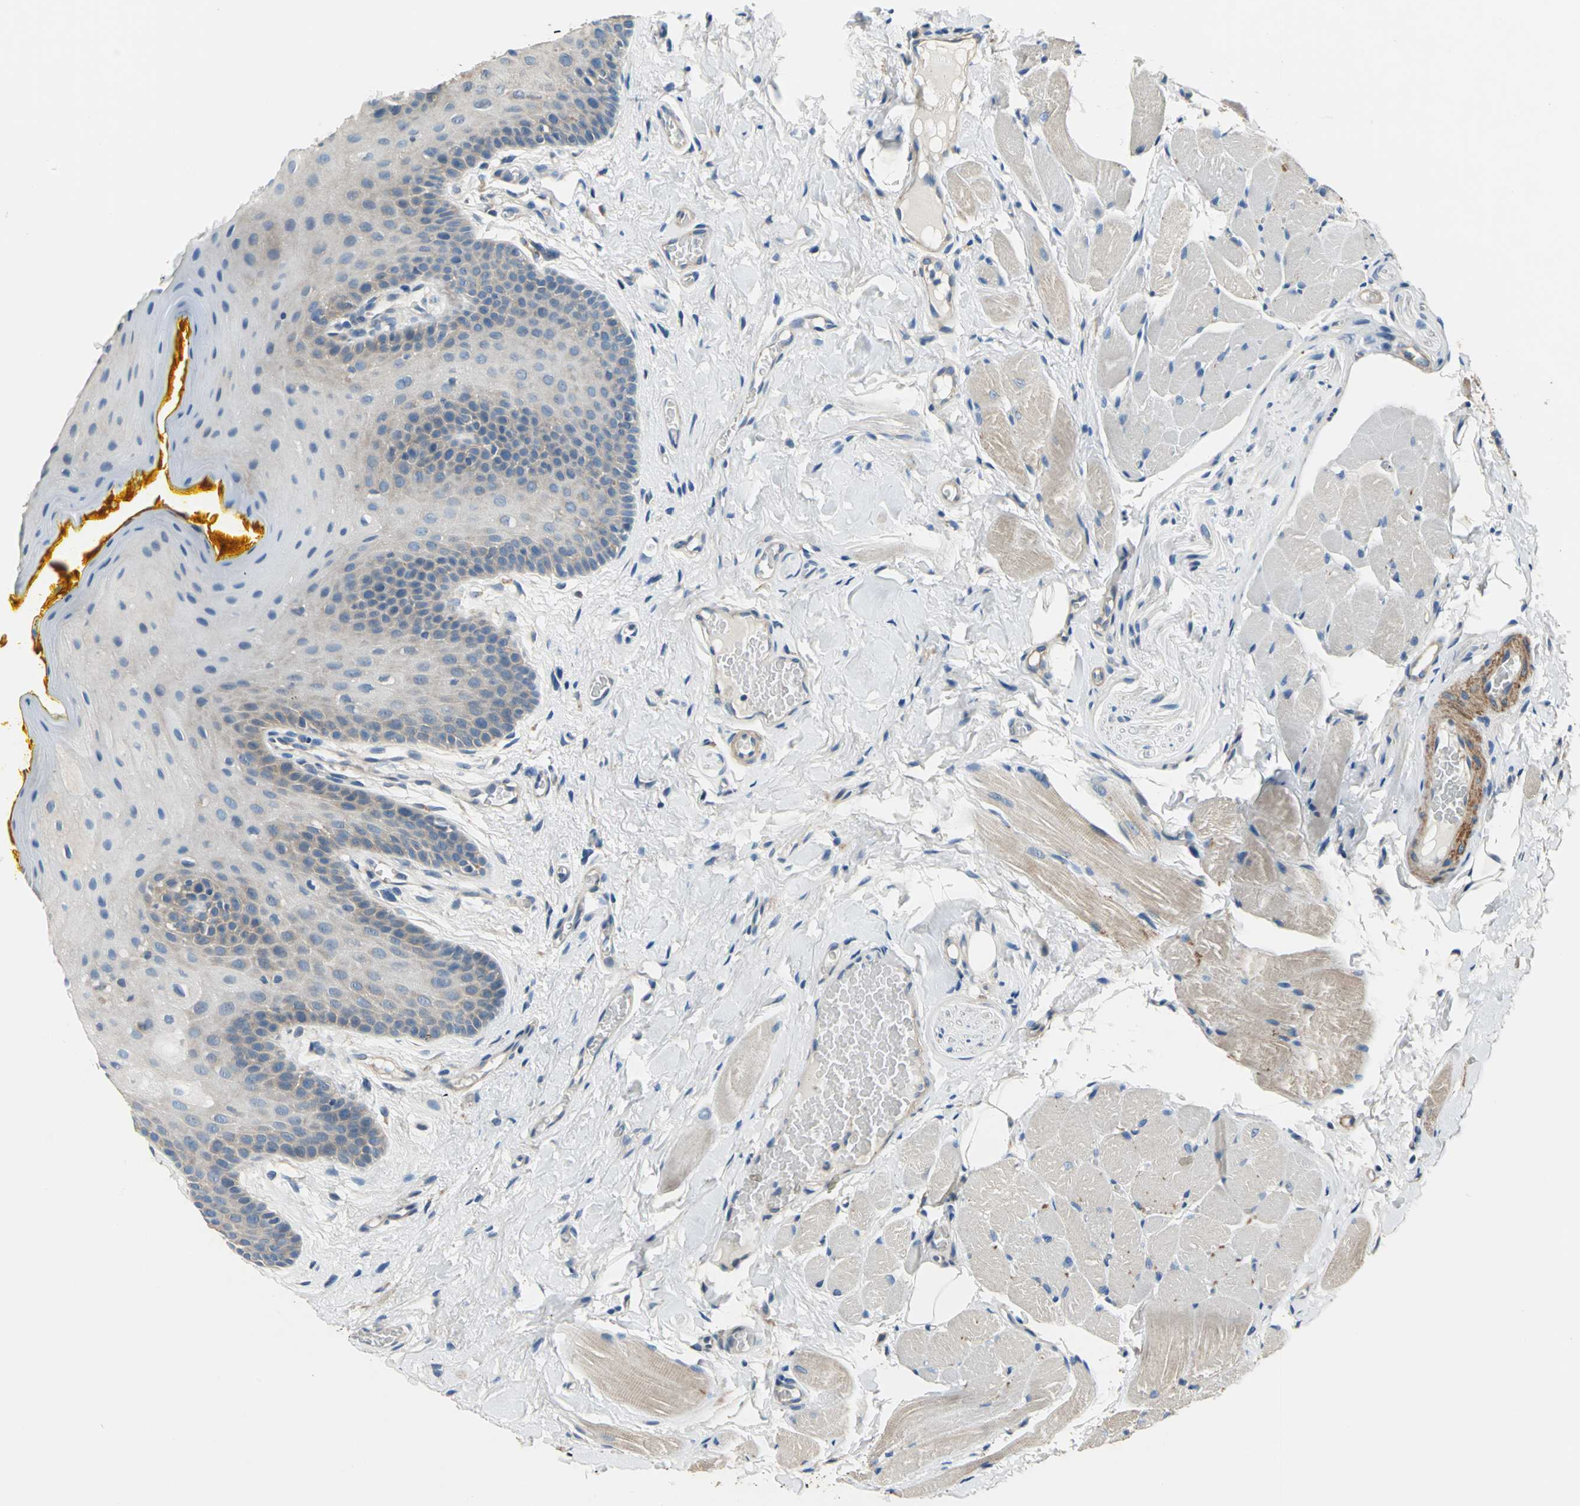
{"staining": {"intensity": "weak", "quantity": "25%-75%", "location": "cytoplasmic/membranous"}, "tissue": "oral mucosa", "cell_type": "Squamous epithelial cells", "image_type": "normal", "snomed": [{"axis": "morphology", "description": "Normal tissue, NOS"}, {"axis": "topography", "description": "Oral tissue"}], "caption": "High-power microscopy captured an IHC histopathology image of unremarkable oral mucosa, revealing weak cytoplasmic/membranous positivity in about 25%-75% of squamous epithelial cells.", "gene": "DDX3X", "patient": {"sex": "male", "age": 54}}